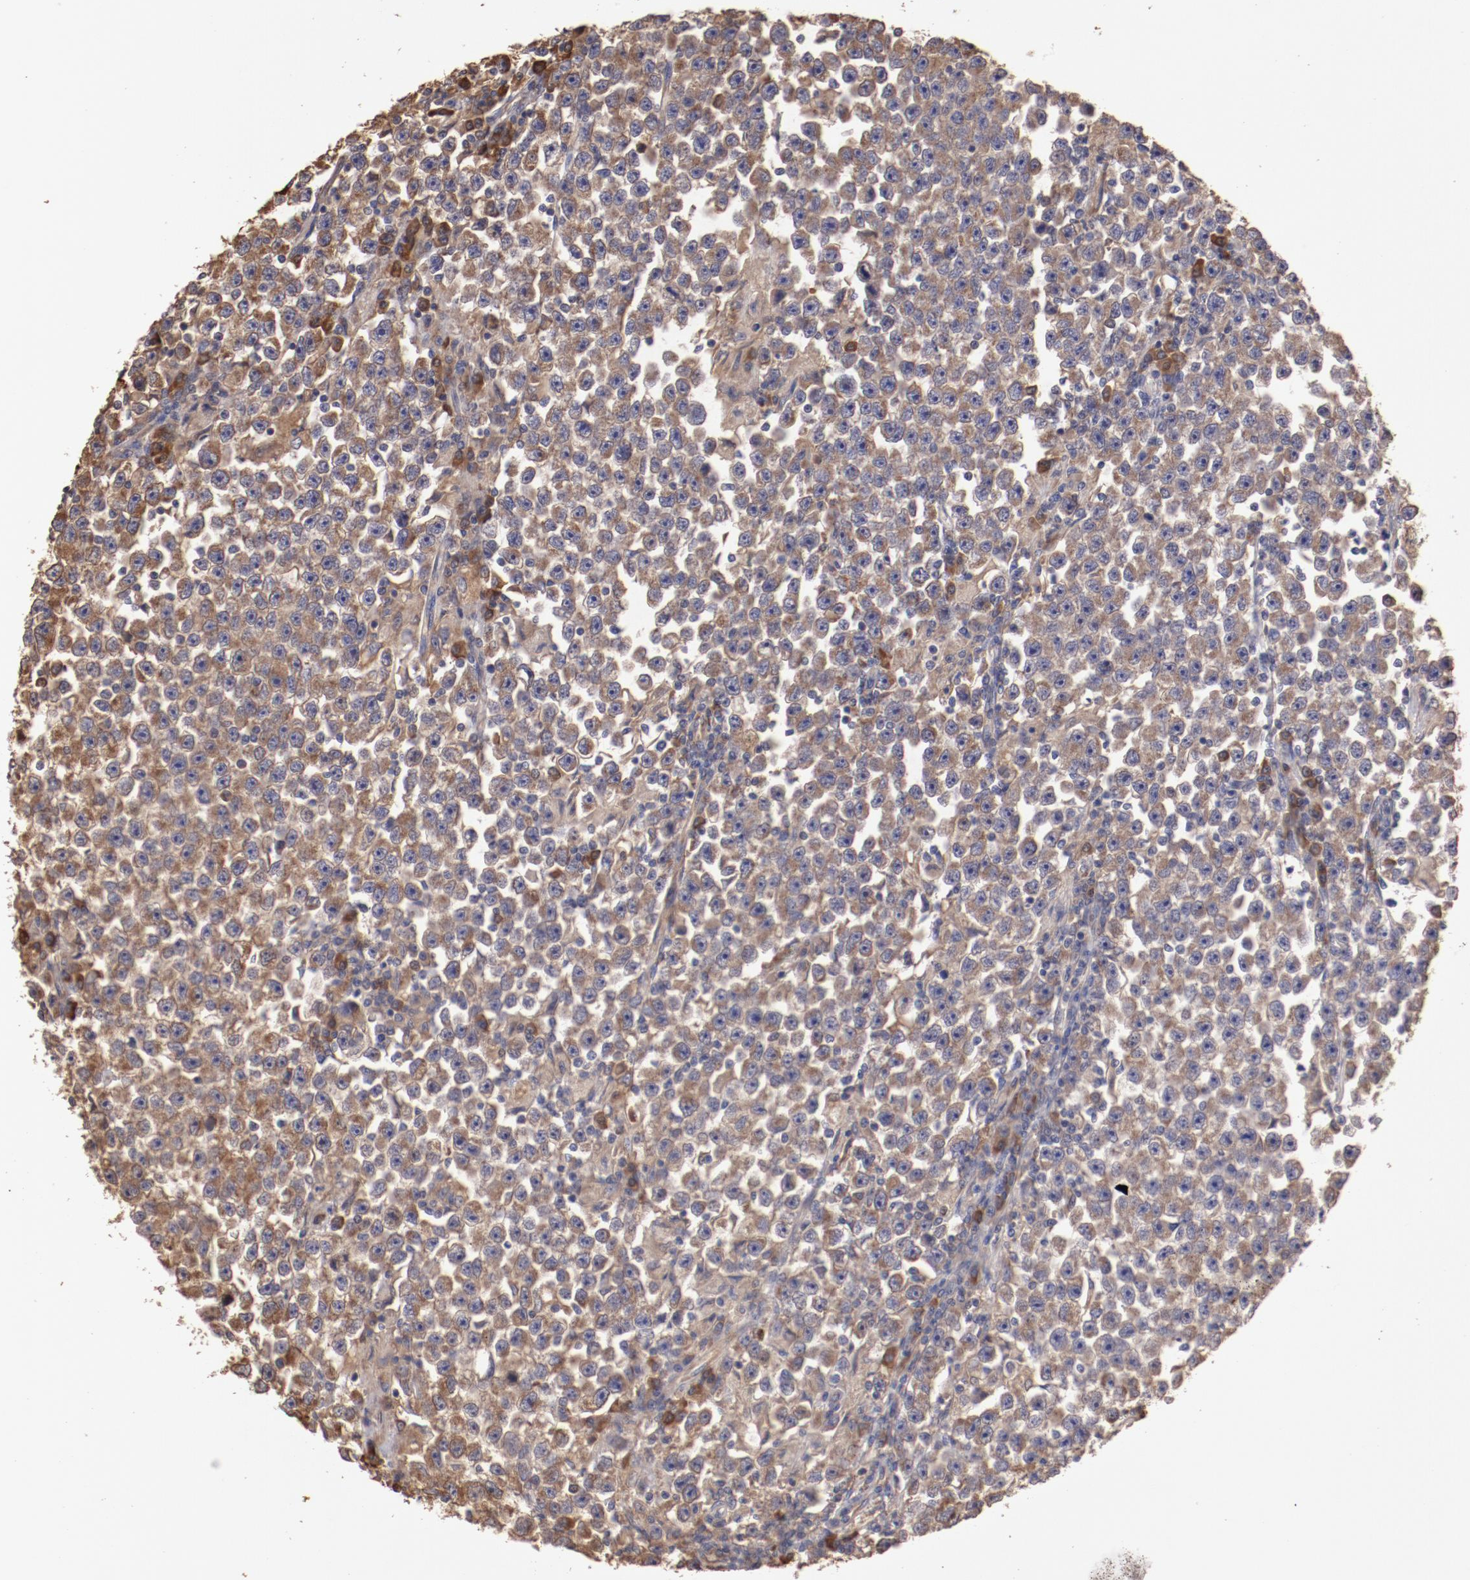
{"staining": {"intensity": "moderate", "quantity": ">75%", "location": "cytoplasmic/membranous"}, "tissue": "testis cancer", "cell_type": "Tumor cells", "image_type": "cancer", "snomed": [{"axis": "morphology", "description": "Seminoma, NOS"}, {"axis": "topography", "description": "Testis"}], "caption": "Human testis cancer (seminoma) stained for a protein (brown) reveals moderate cytoplasmic/membranous positive positivity in approximately >75% of tumor cells.", "gene": "NFKBIE", "patient": {"sex": "male", "age": 33}}